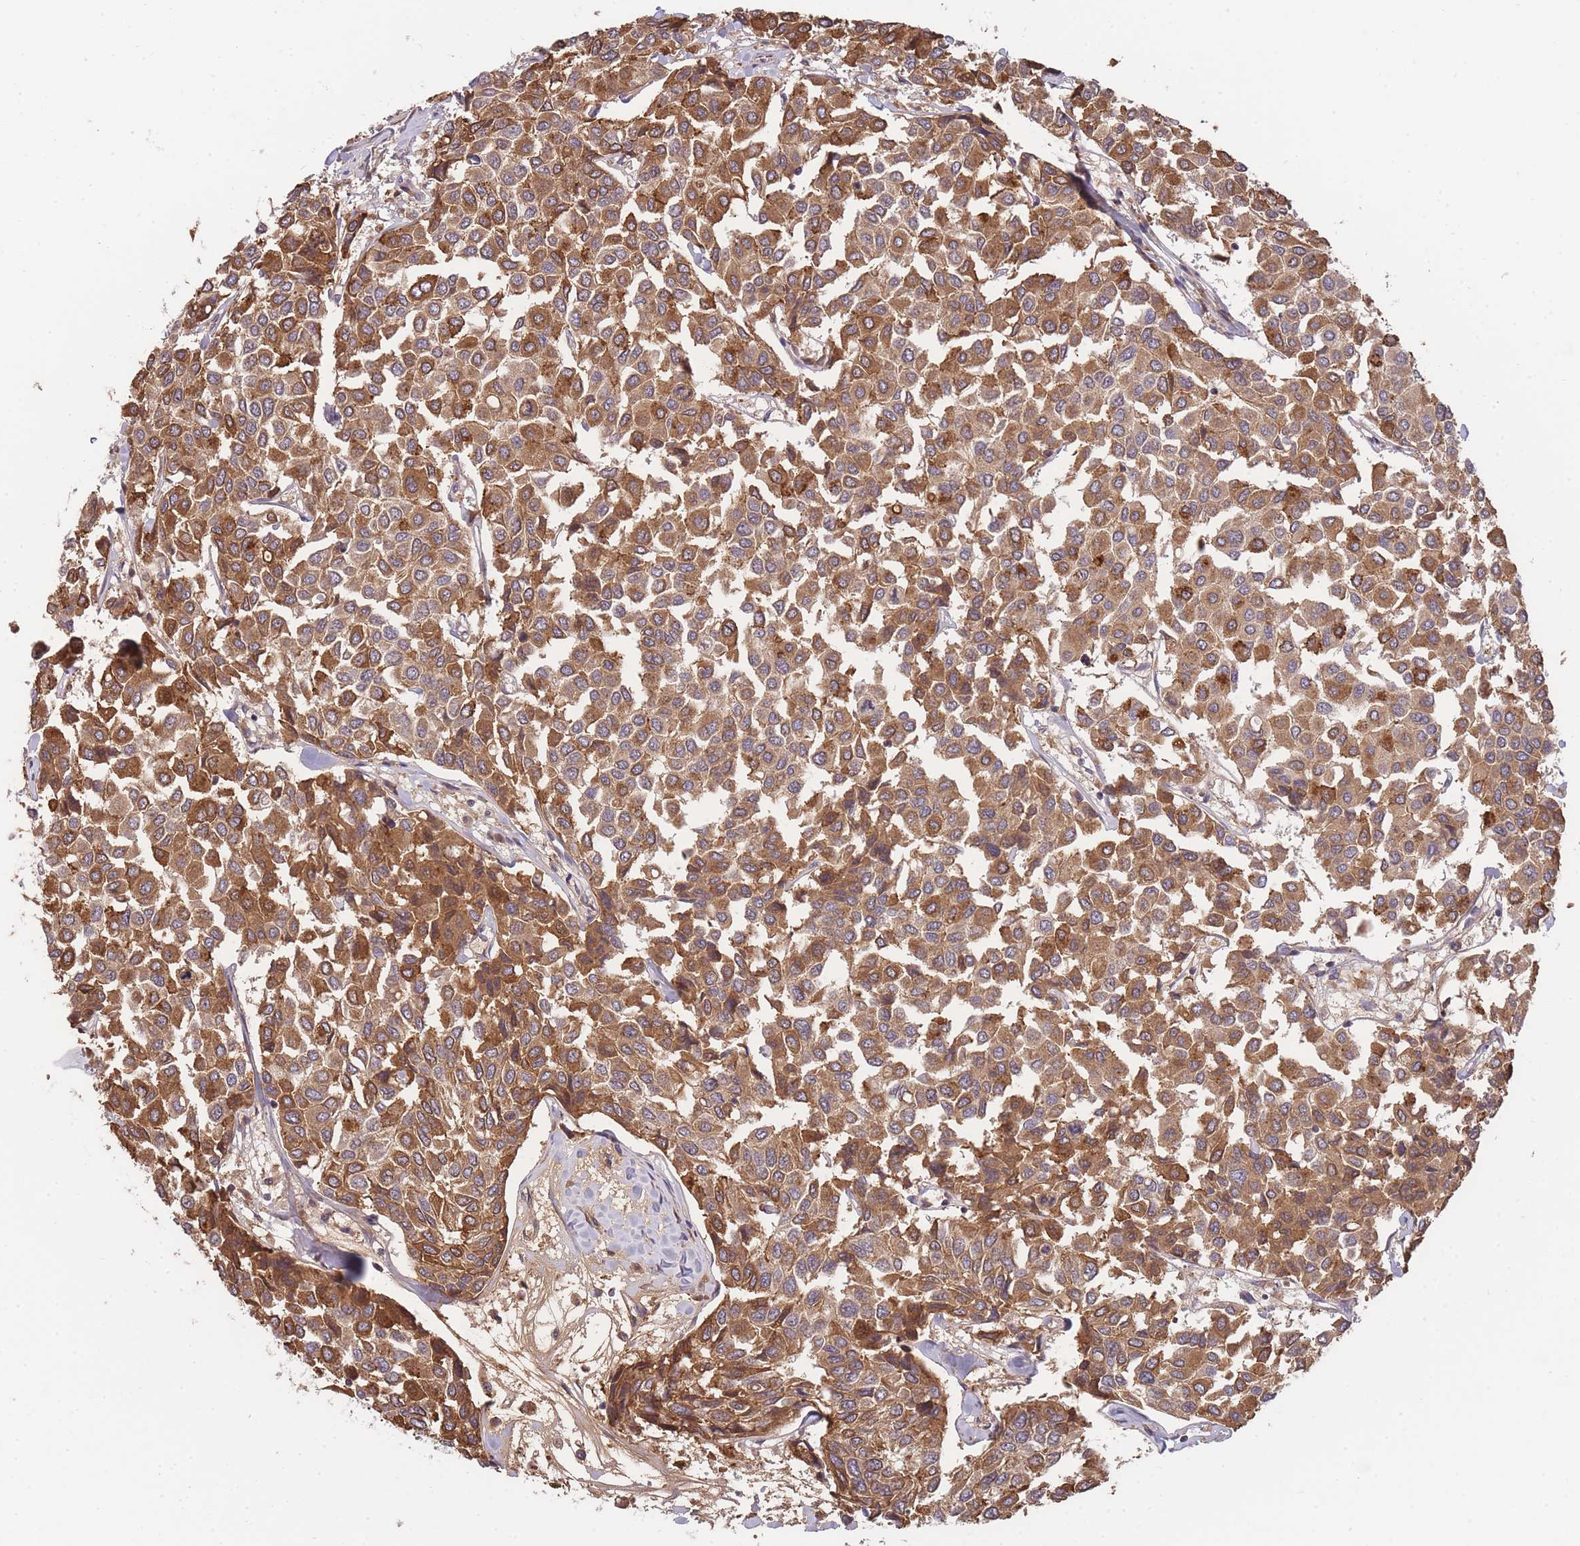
{"staining": {"intensity": "moderate", "quantity": ">75%", "location": "cytoplasmic/membranous"}, "tissue": "breast cancer", "cell_type": "Tumor cells", "image_type": "cancer", "snomed": [{"axis": "morphology", "description": "Duct carcinoma"}, {"axis": "topography", "description": "Breast"}], "caption": "Protein staining of breast cancer (invasive ductal carcinoma) tissue exhibits moderate cytoplasmic/membranous expression in about >75% of tumor cells.", "gene": "RALGDS", "patient": {"sex": "female", "age": 55}}